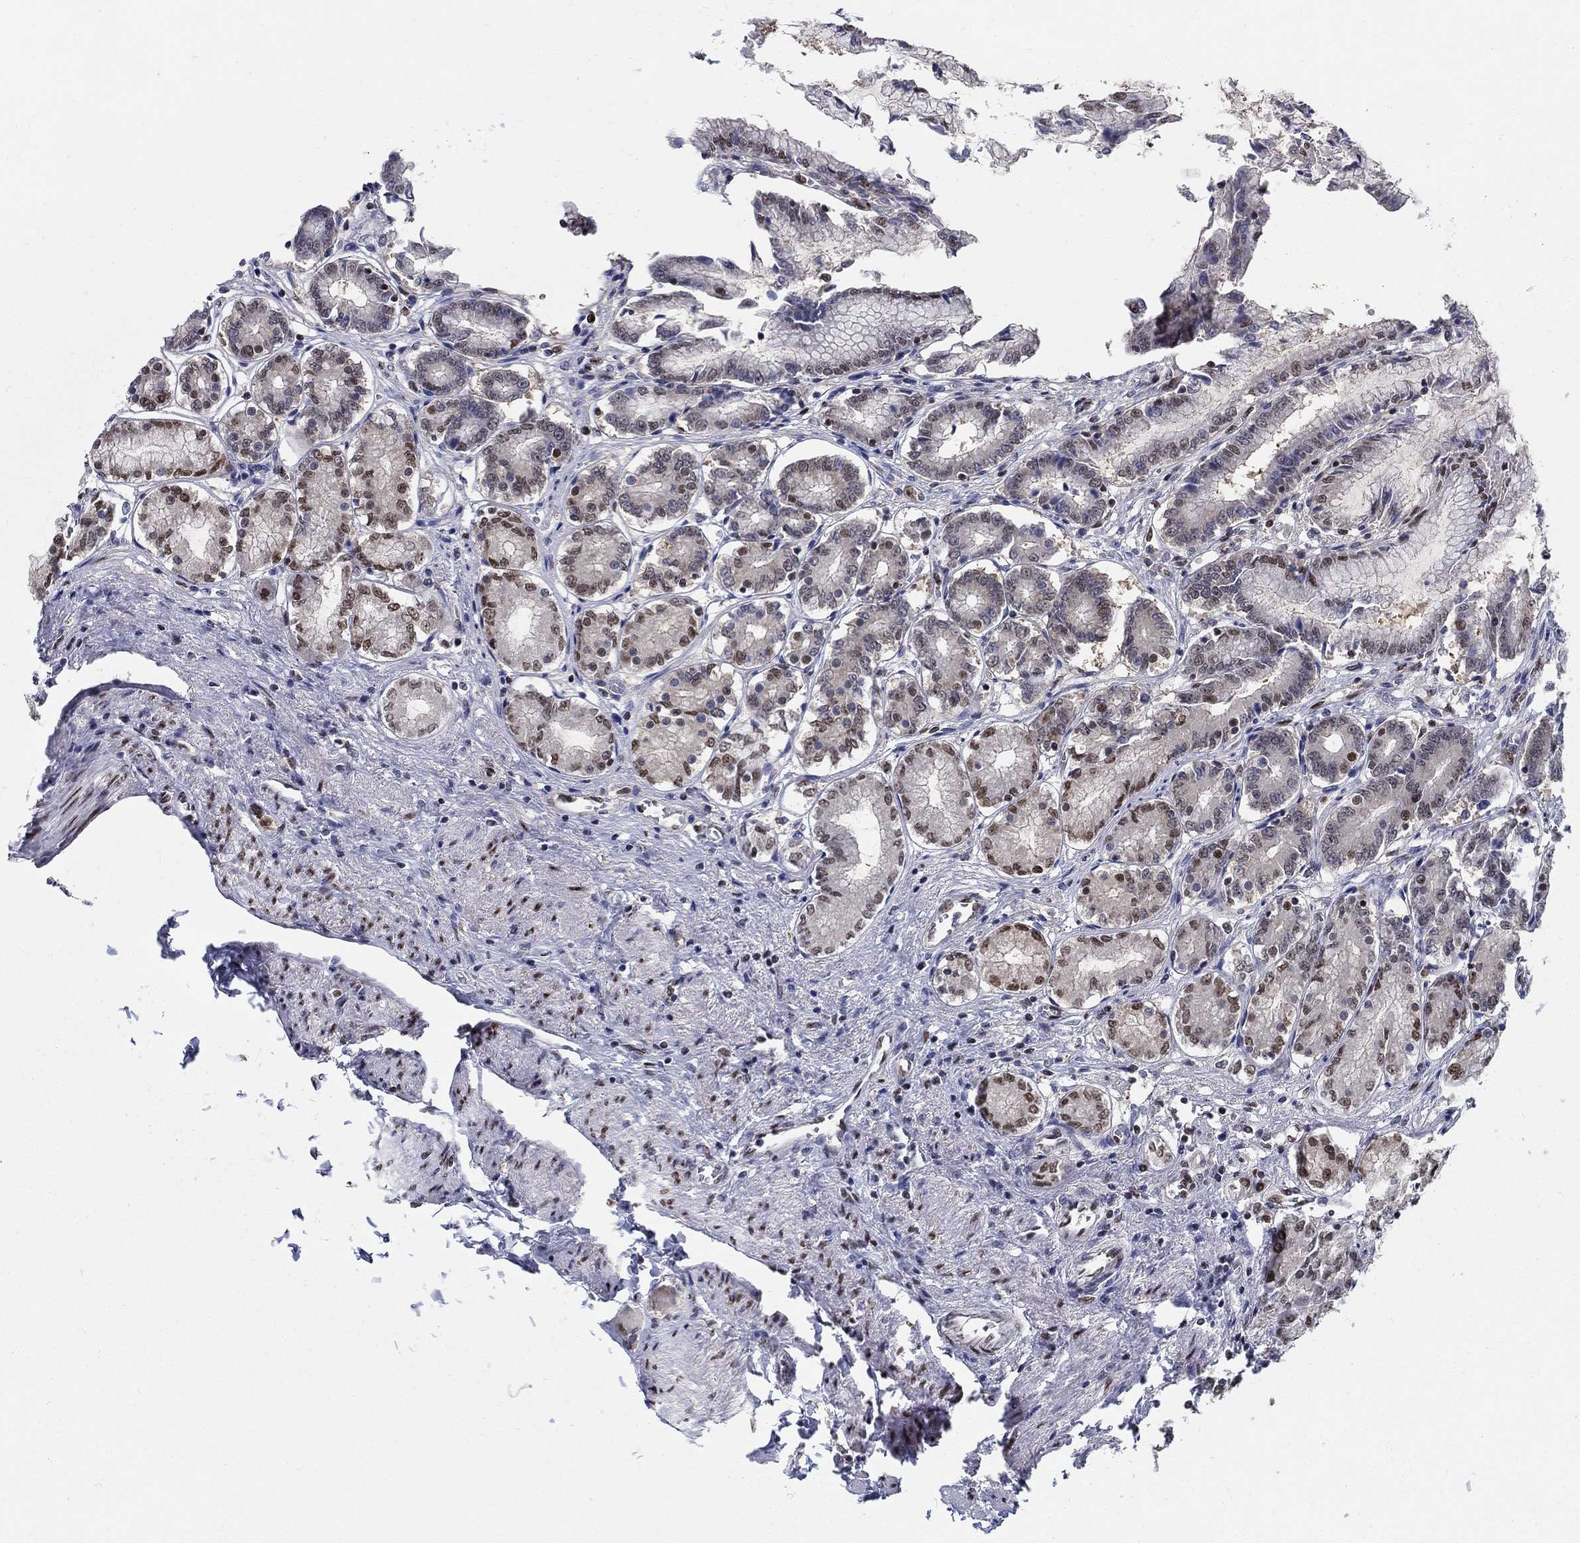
{"staining": {"intensity": "strong", "quantity": "<25%", "location": "nuclear"}, "tissue": "stomach", "cell_type": "Glandular cells", "image_type": "normal", "snomed": [{"axis": "morphology", "description": "Normal tissue, NOS"}, {"axis": "topography", "description": "Stomach"}], "caption": "Brown immunohistochemical staining in benign human stomach demonstrates strong nuclear staining in approximately <25% of glandular cells. (brown staining indicates protein expression, while blue staining denotes nuclei).", "gene": "ZNF594", "patient": {"sex": "female", "age": 65}}